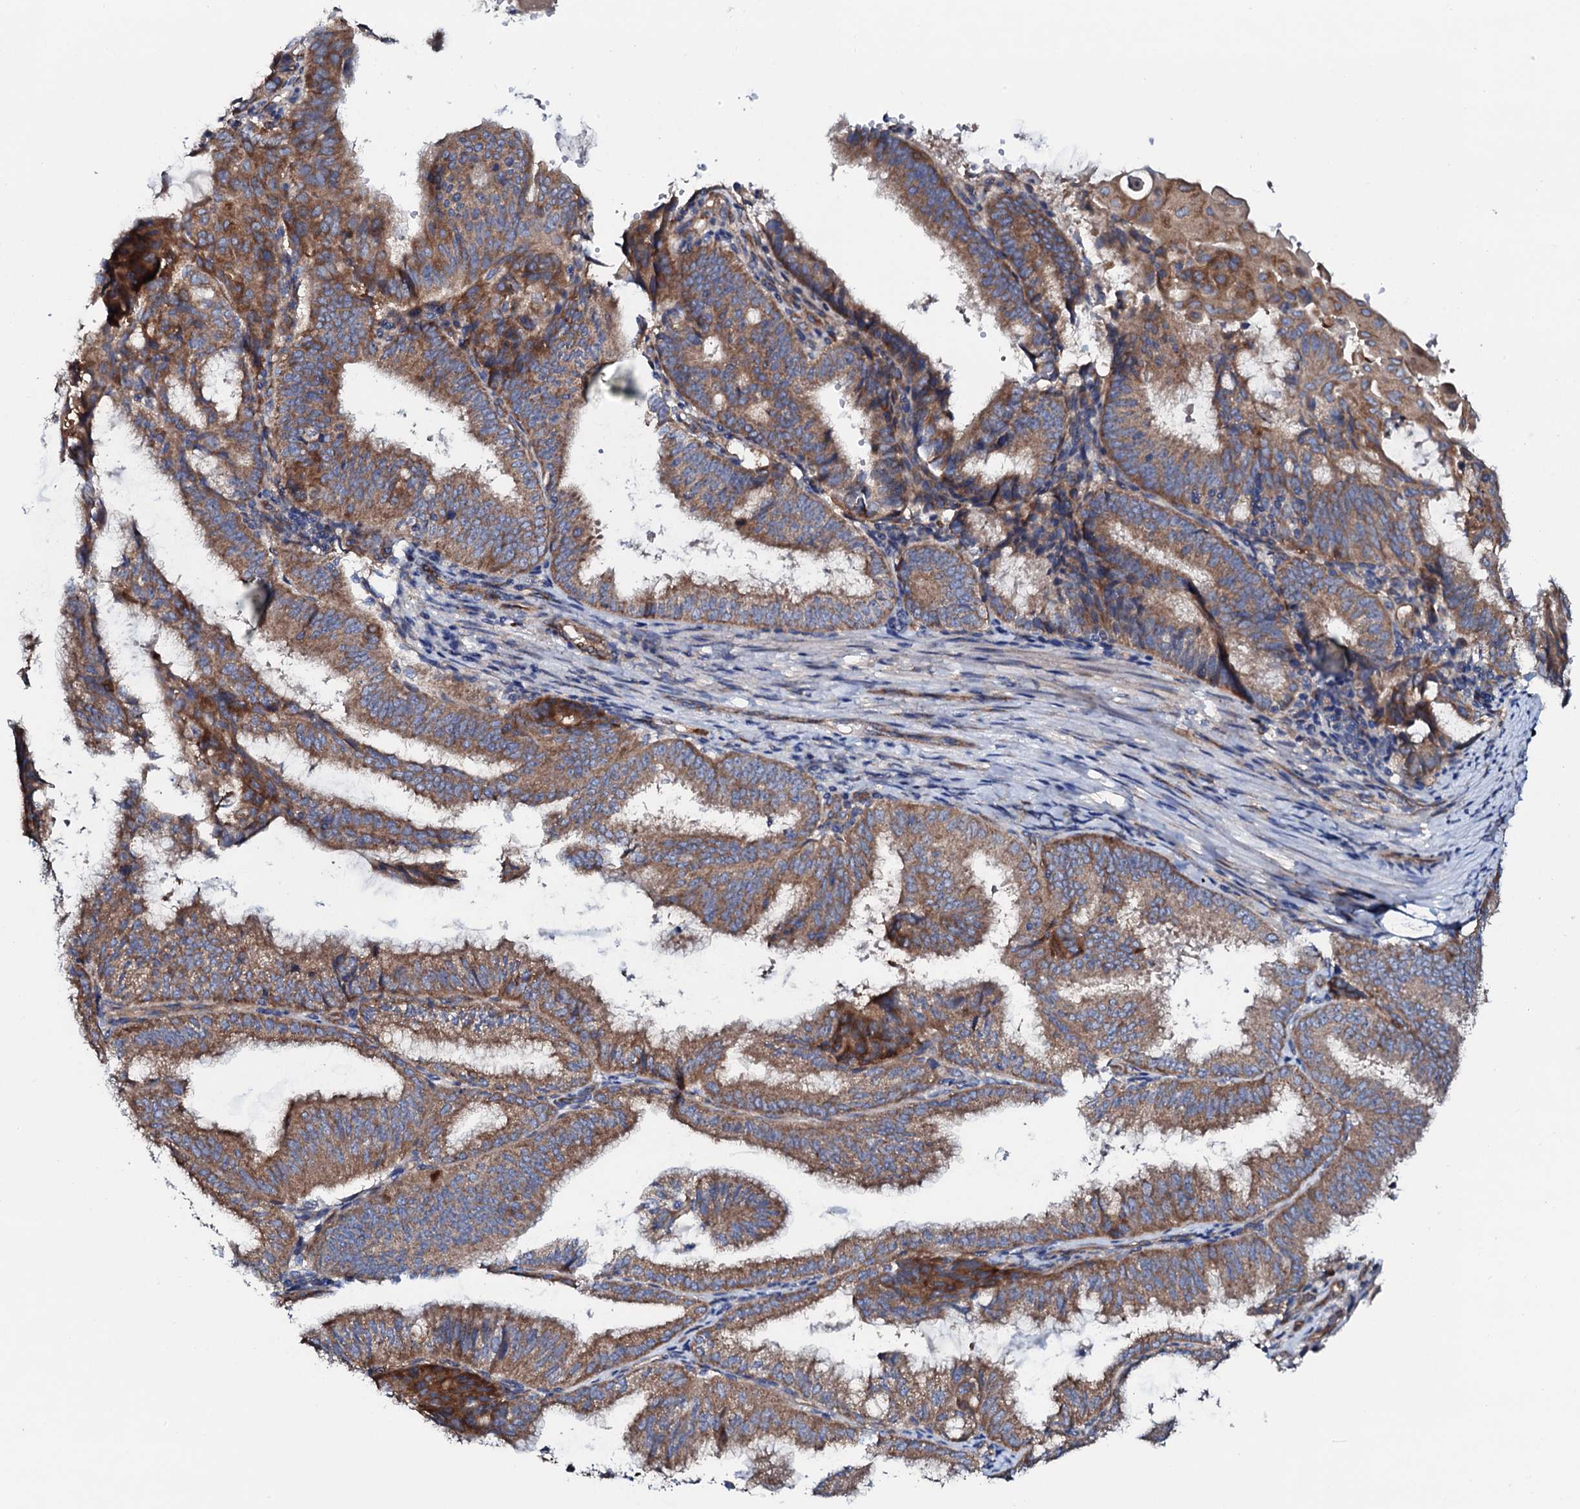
{"staining": {"intensity": "moderate", "quantity": ">75%", "location": "cytoplasmic/membranous"}, "tissue": "endometrial cancer", "cell_type": "Tumor cells", "image_type": "cancer", "snomed": [{"axis": "morphology", "description": "Adenocarcinoma, NOS"}, {"axis": "topography", "description": "Endometrium"}], "caption": "Immunohistochemical staining of endometrial cancer (adenocarcinoma) displays medium levels of moderate cytoplasmic/membranous positivity in approximately >75% of tumor cells.", "gene": "STARD13", "patient": {"sex": "female", "age": 49}}